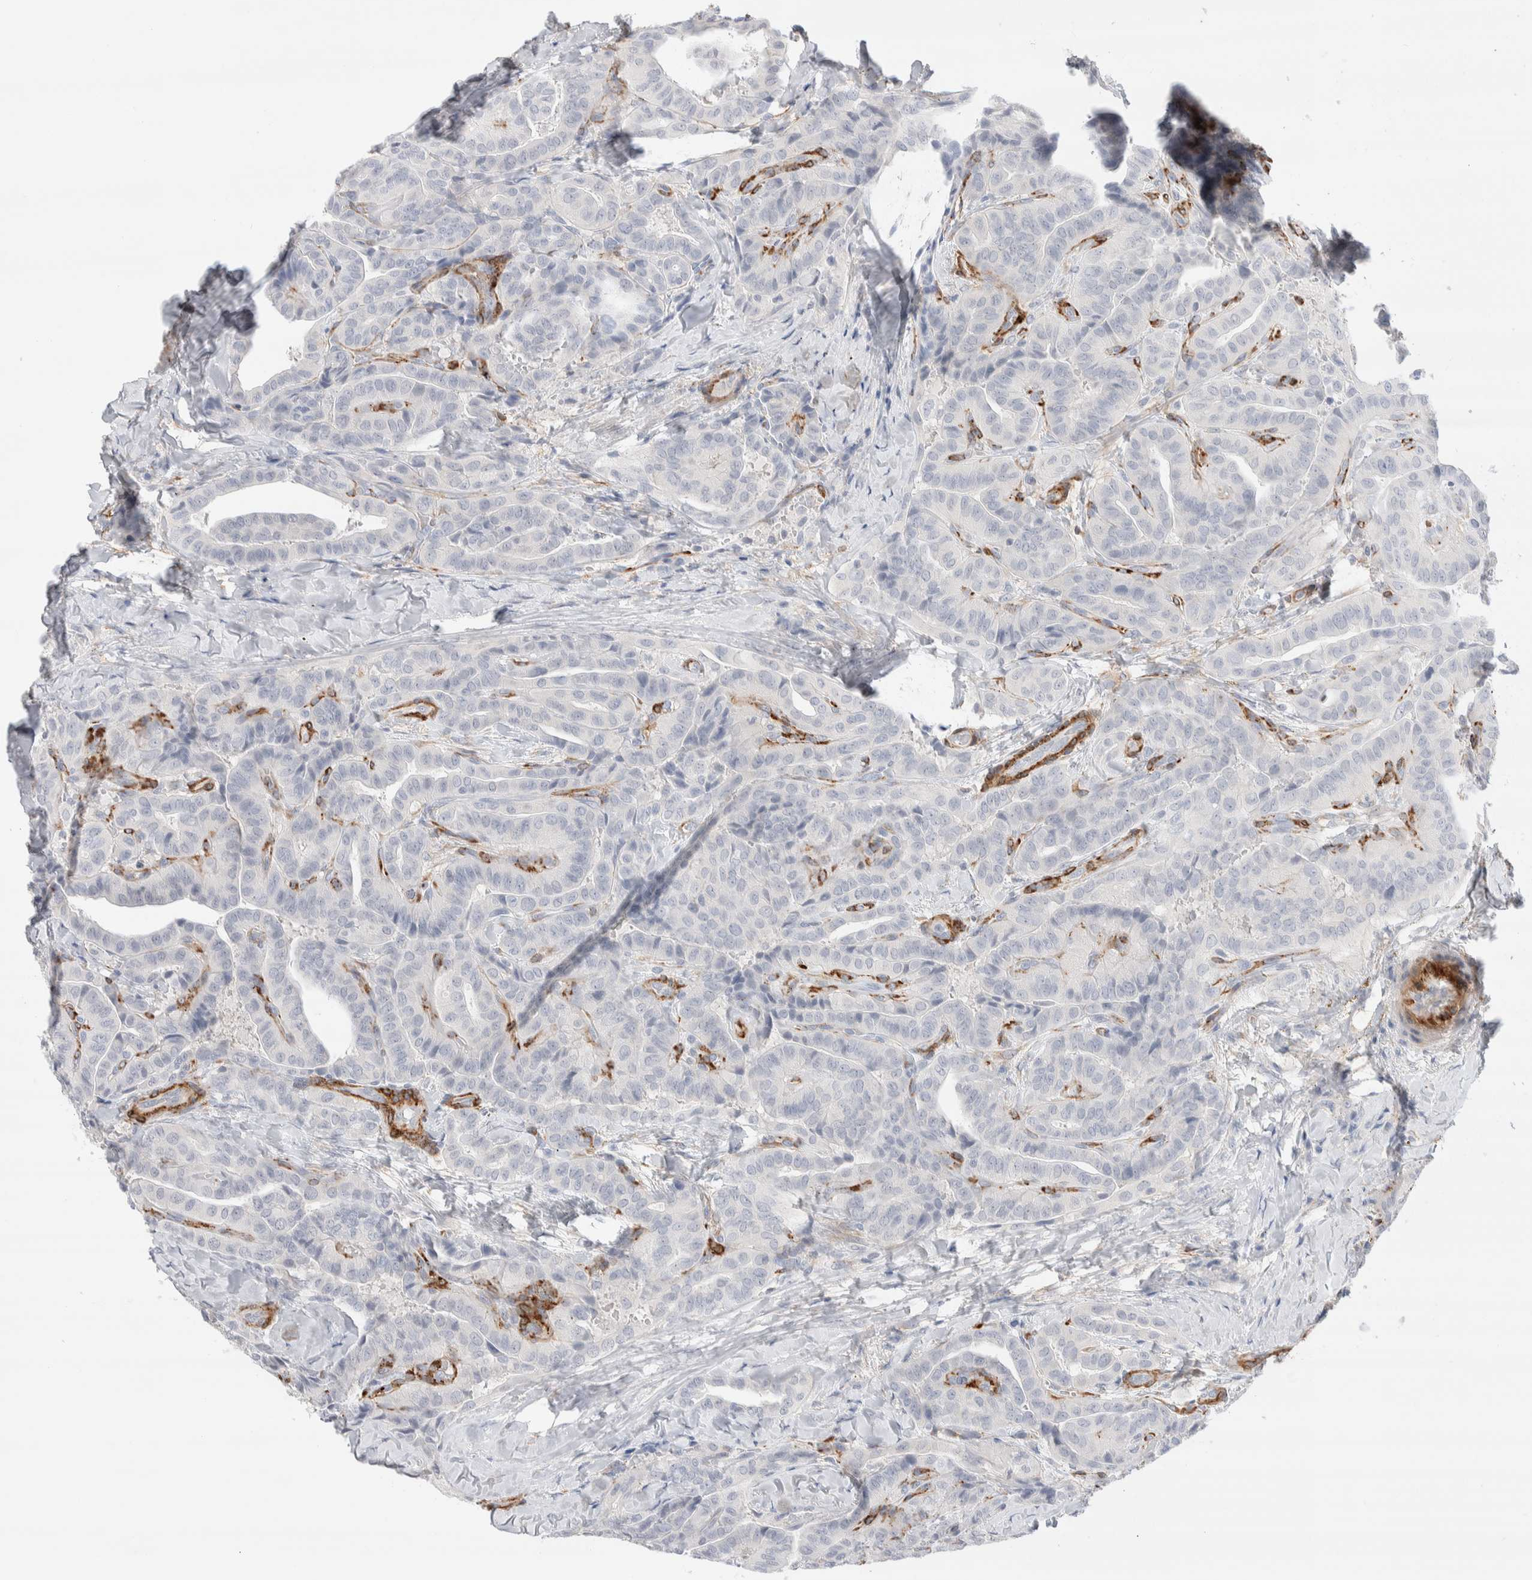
{"staining": {"intensity": "negative", "quantity": "none", "location": "none"}, "tissue": "thyroid cancer", "cell_type": "Tumor cells", "image_type": "cancer", "snomed": [{"axis": "morphology", "description": "Papillary adenocarcinoma, NOS"}, {"axis": "topography", "description": "Thyroid gland"}], "caption": "Photomicrograph shows no protein staining in tumor cells of papillary adenocarcinoma (thyroid) tissue. Brightfield microscopy of immunohistochemistry (IHC) stained with DAB (3,3'-diaminobenzidine) (brown) and hematoxylin (blue), captured at high magnification.", "gene": "SEPTIN4", "patient": {"sex": "male", "age": 77}}